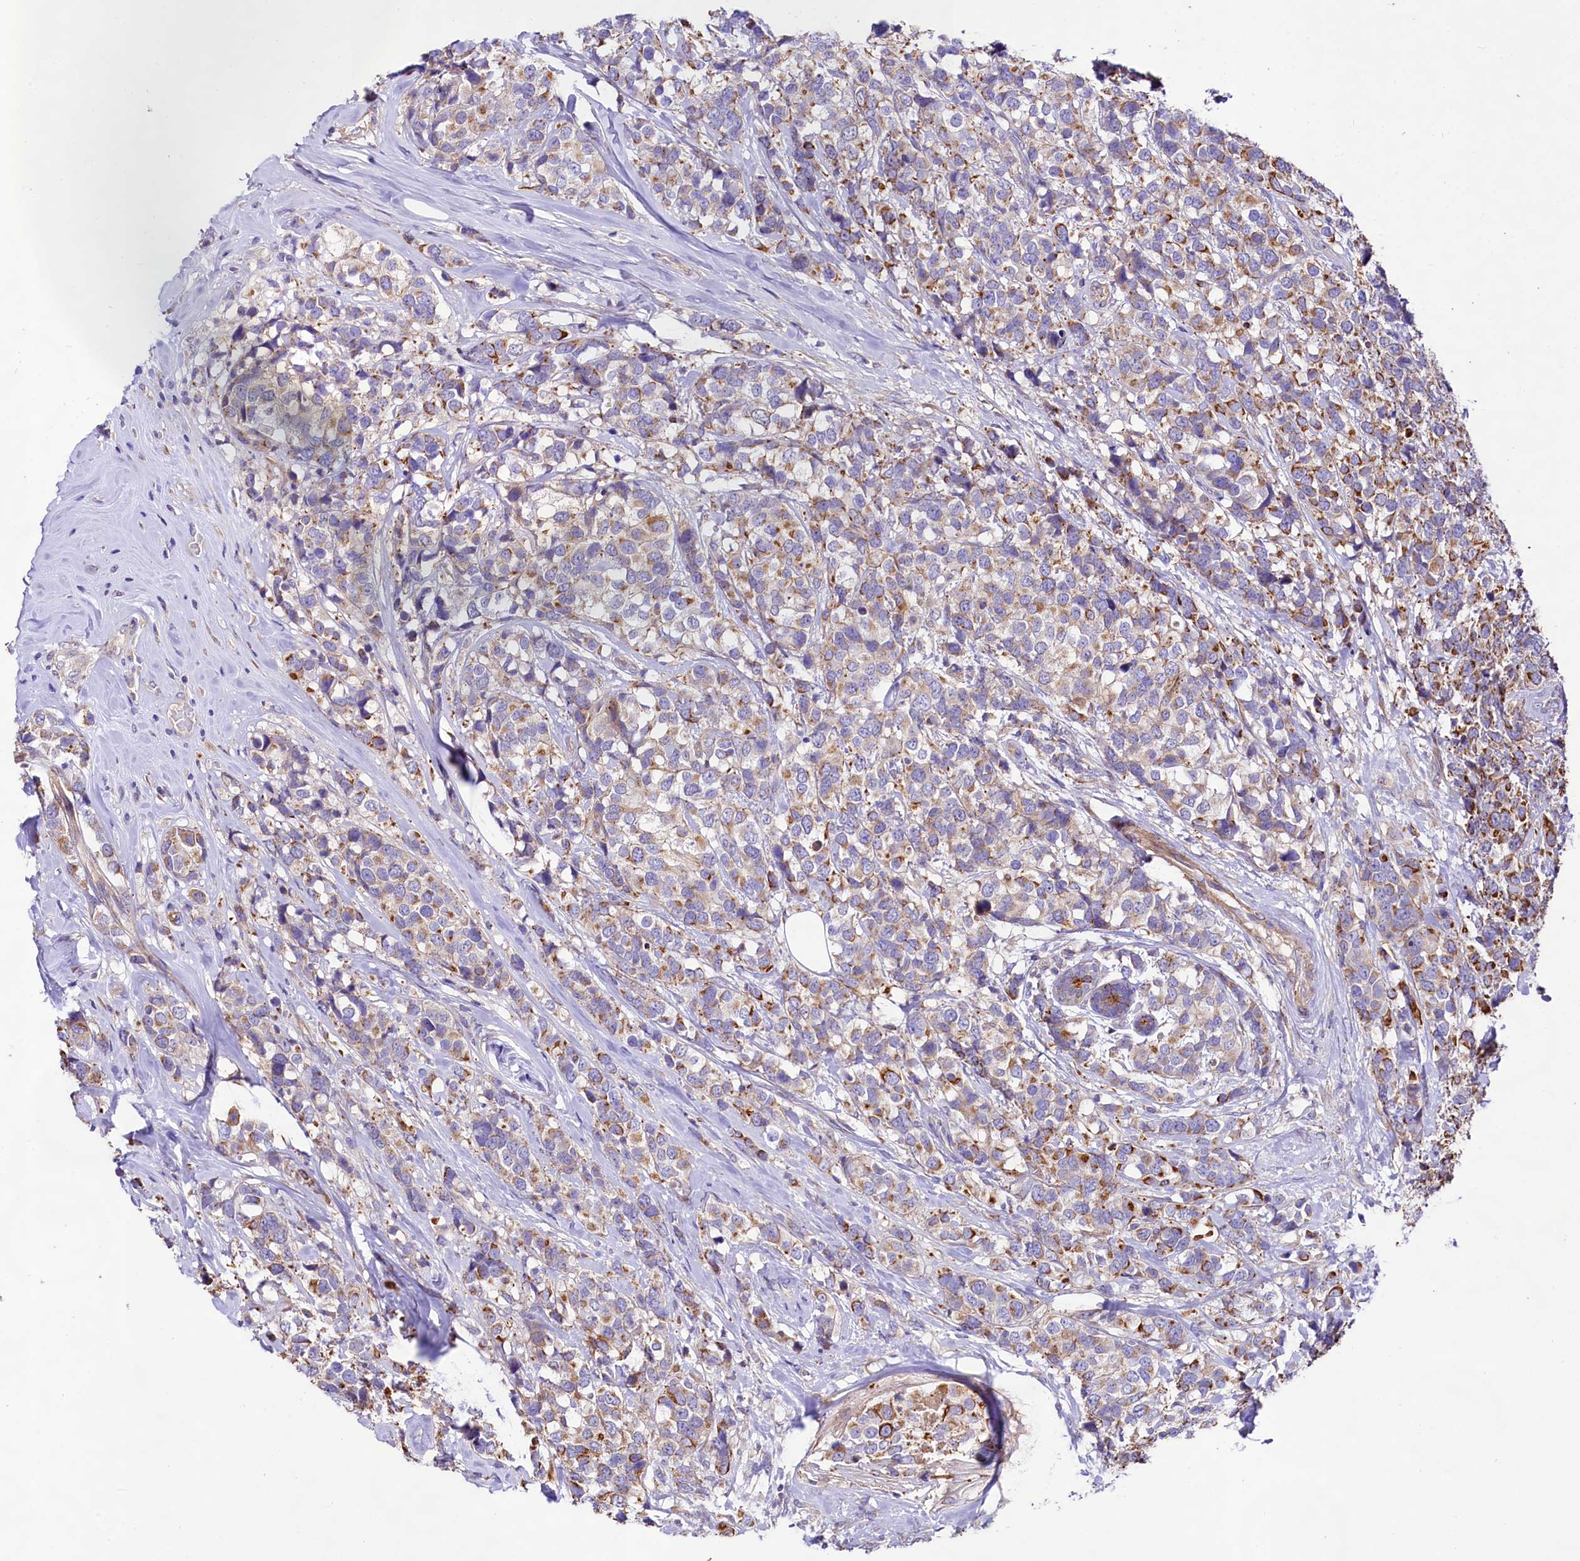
{"staining": {"intensity": "moderate", "quantity": "25%-75%", "location": "cytoplasmic/membranous"}, "tissue": "breast cancer", "cell_type": "Tumor cells", "image_type": "cancer", "snomed": [{"axis": "morphology", "description": "Lobular carcinoma"}, {"axis": "topography", "description": "Breast"}], "caption": "This image demonstrates IHC staining of human lobular carcinoma (breast), with medium moderate cytoplasmic/membranous positivity in approximately 25%-75% of tumor cells.", "gene": "VPS11", "patient": {"sex": "female", "age": 59}}